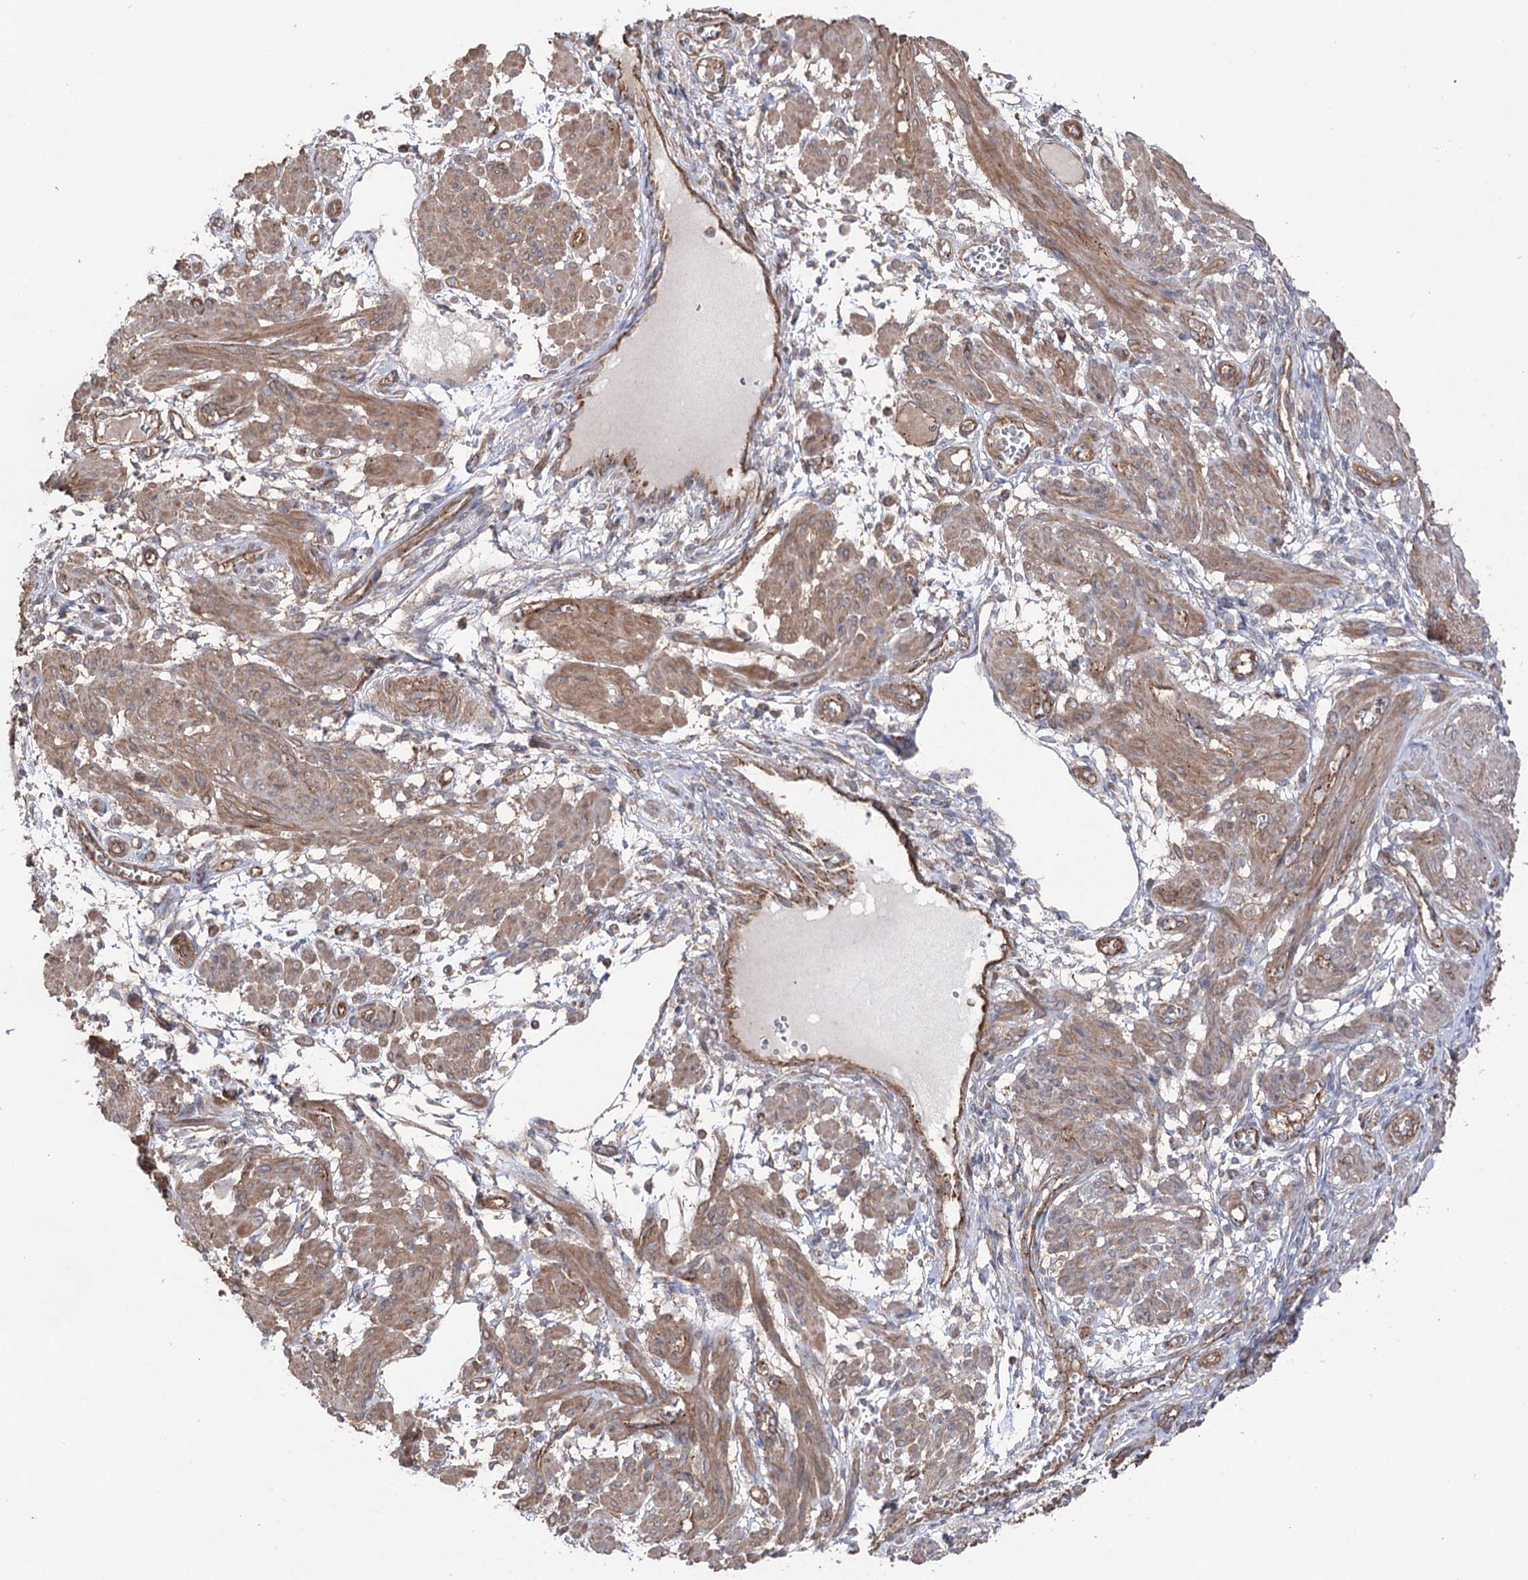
{"staining": {"intensity": "moderate", "quantity": ">75%", "location": "cytoplasmic/membranous"}, "tissue": "smooth muscle", "cell_type": "Smooth muscle cells", "image_type": "normal", "snomed": [{"axis": "morphology", "description": "Normal tissue, NOS"}, {"axis": "topography", "description": "Smooth muscle"}], "caption": "This photomicrograph demonstrates IHC staining of unremarkable smooth muscle, with medium moderate cytoplasmic/membranous staining in about >75% of smooth muscle cells.", "gene": "LARS2", "patient": {"sex": "female", "age": 39}}